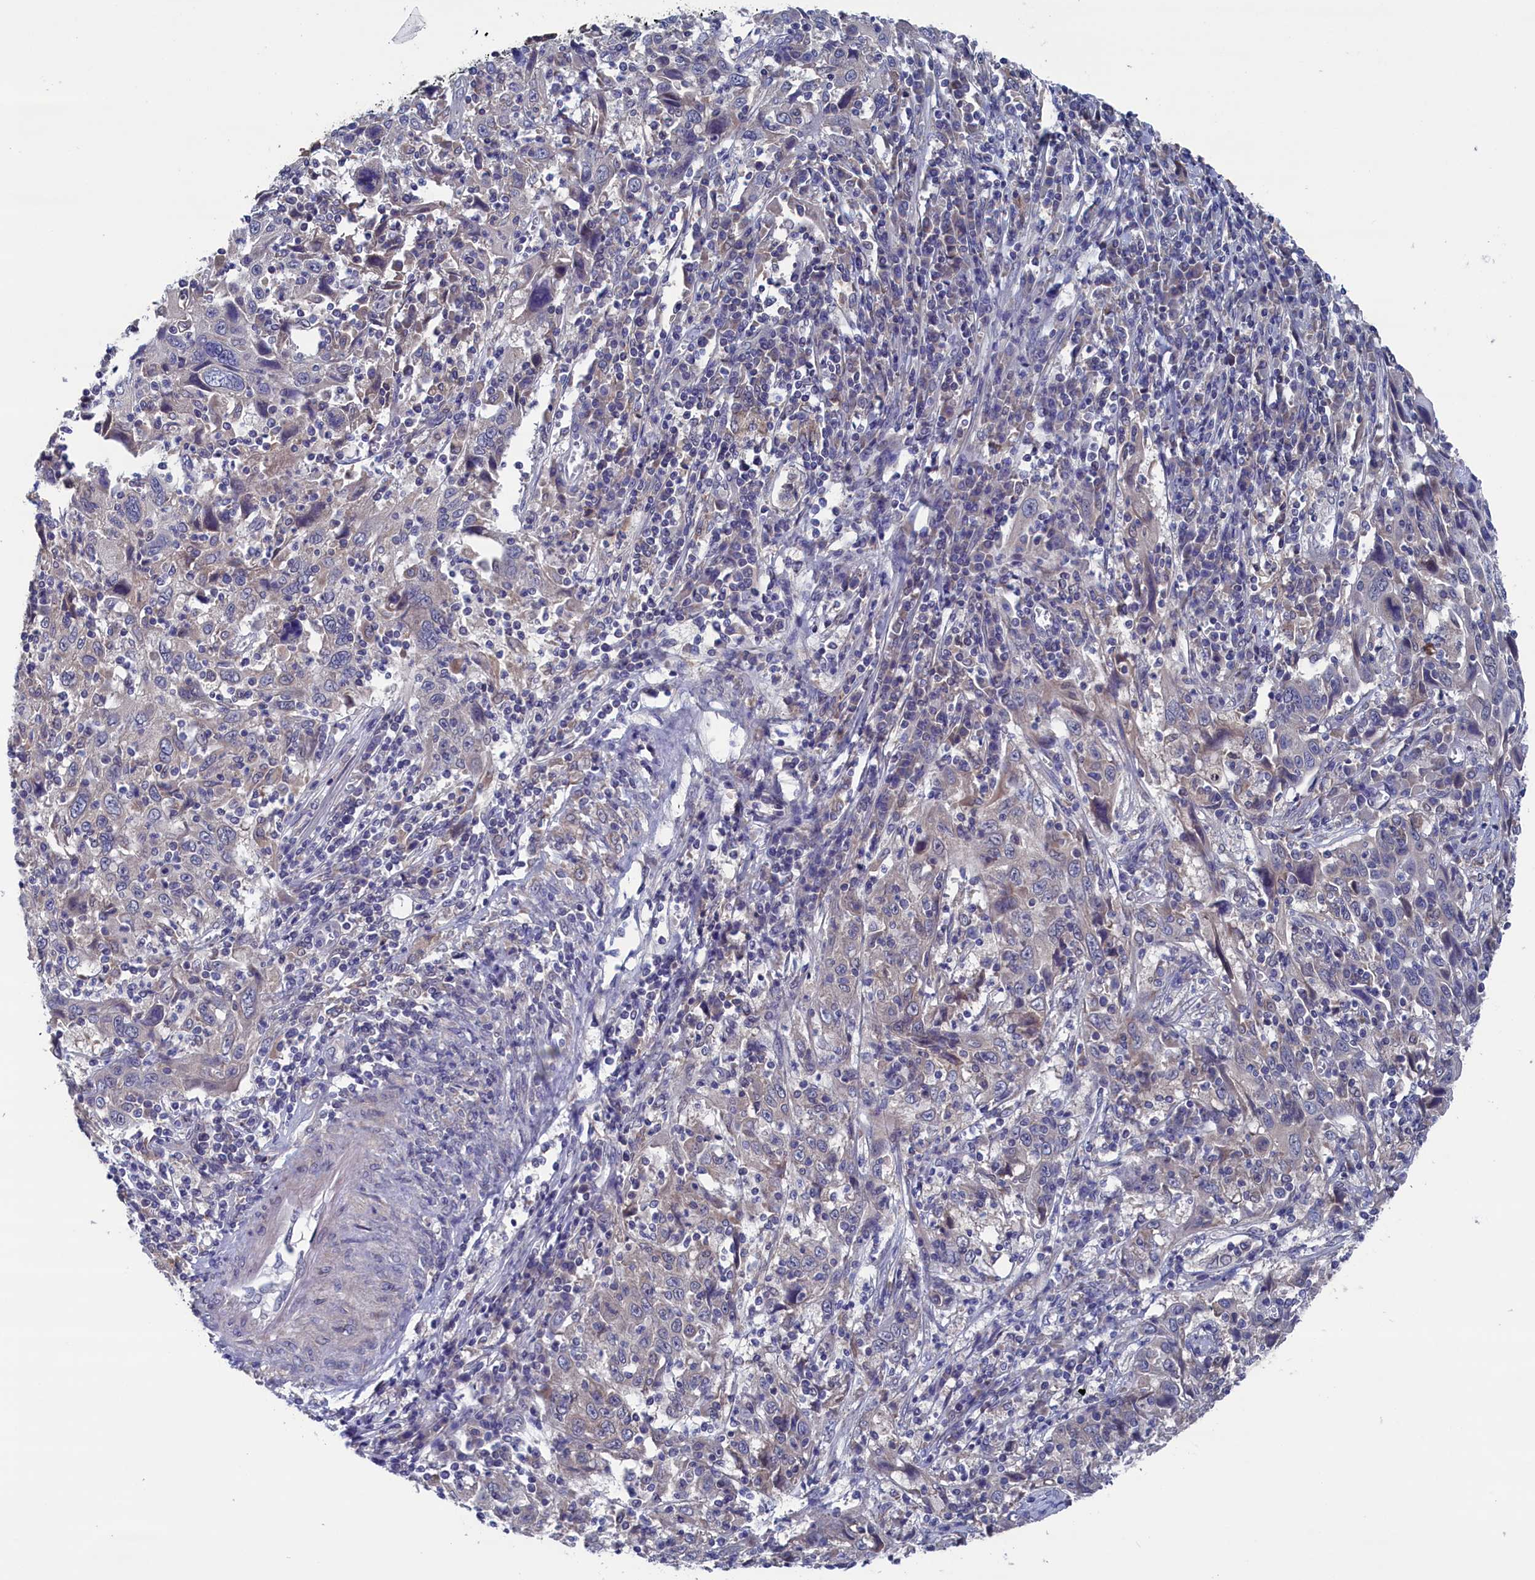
{"staining": {"intensity": "negative", "quantity": "none", "location": "none"}, "tissue": "cervical cancer", "cell_type": "Tumor cells", "image_type": "cancer", "snomed": [{"axis": "morphology", "description": "Squamous cell carcinoma, NOS"}, {"axis": "topography", "description": "Cervix"}], "caption": "An immunohistochemistry micrograph of squamous cell carcinoma (cervical) is shown. There is no staining in tumor cells of squamous cell carcinoma (cervical).", "gene": "SPATA13", "patient": {"sex": "female", "age": 46}}